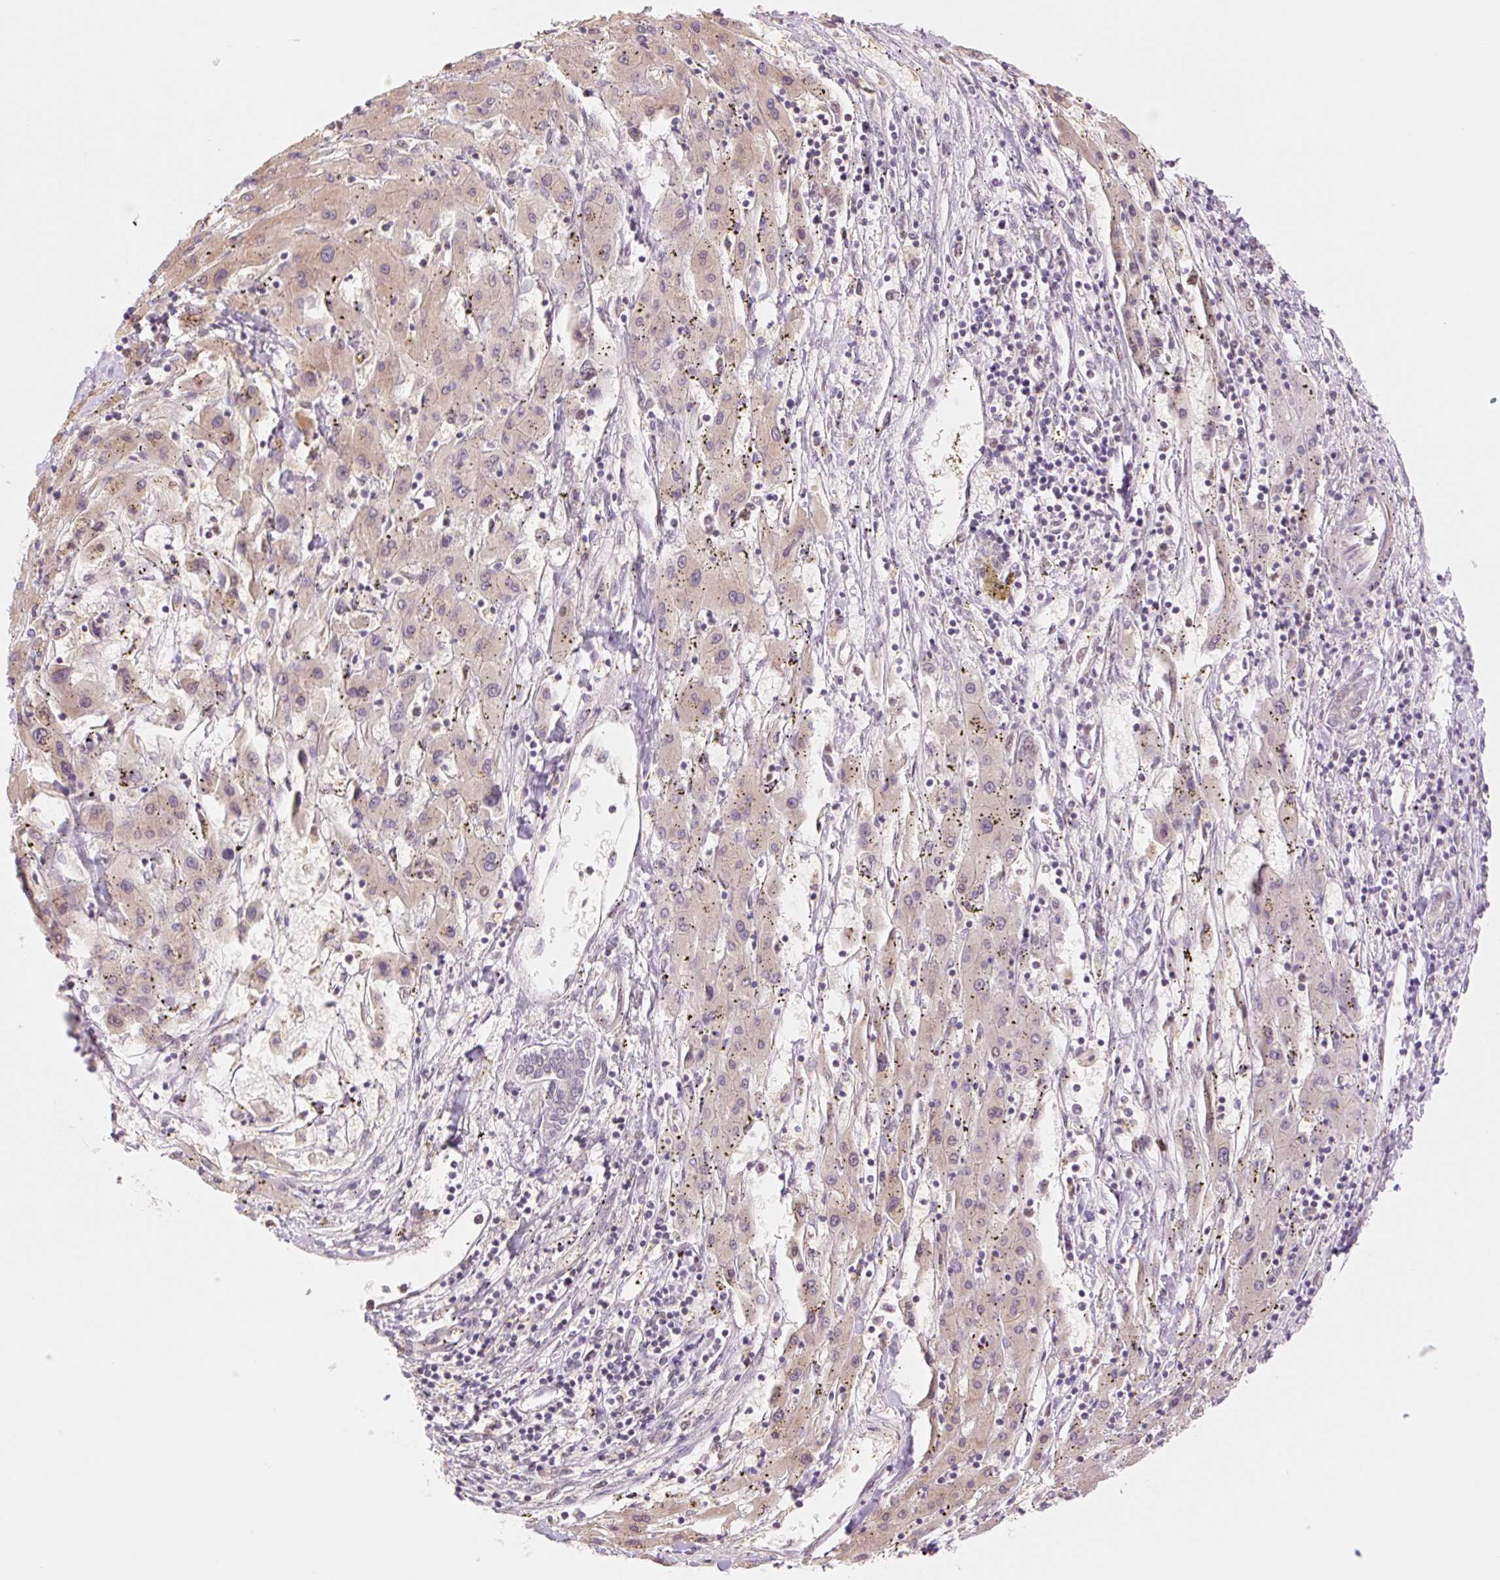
{"staining": {"intensity": "weak", "quantity": "25%-75%", "location": "cytoplasmic/membranous"}, "tissue": "liver cancer", "cell_type": "Tumor cells", "image_type": "cancer", "snomed": [{"axis": "morphology", "description": "Carcinoma, Hepatocellular, NOS"}, {"axis": "topography", "description": "Liver"}], "caption": "Liver cancer (hepatocellular carcinoma) was stained to show a protein in brown. There is low levels of weak cytoplasmic/membranous staining in approximately 25%-75% of tumor cells. (DAB (3,3'-diaminobenzidine) IHC with brightfield microscopy, high magnification).", "gene": "HEBP1", "patient": {"sex": "male", "age": 72}}